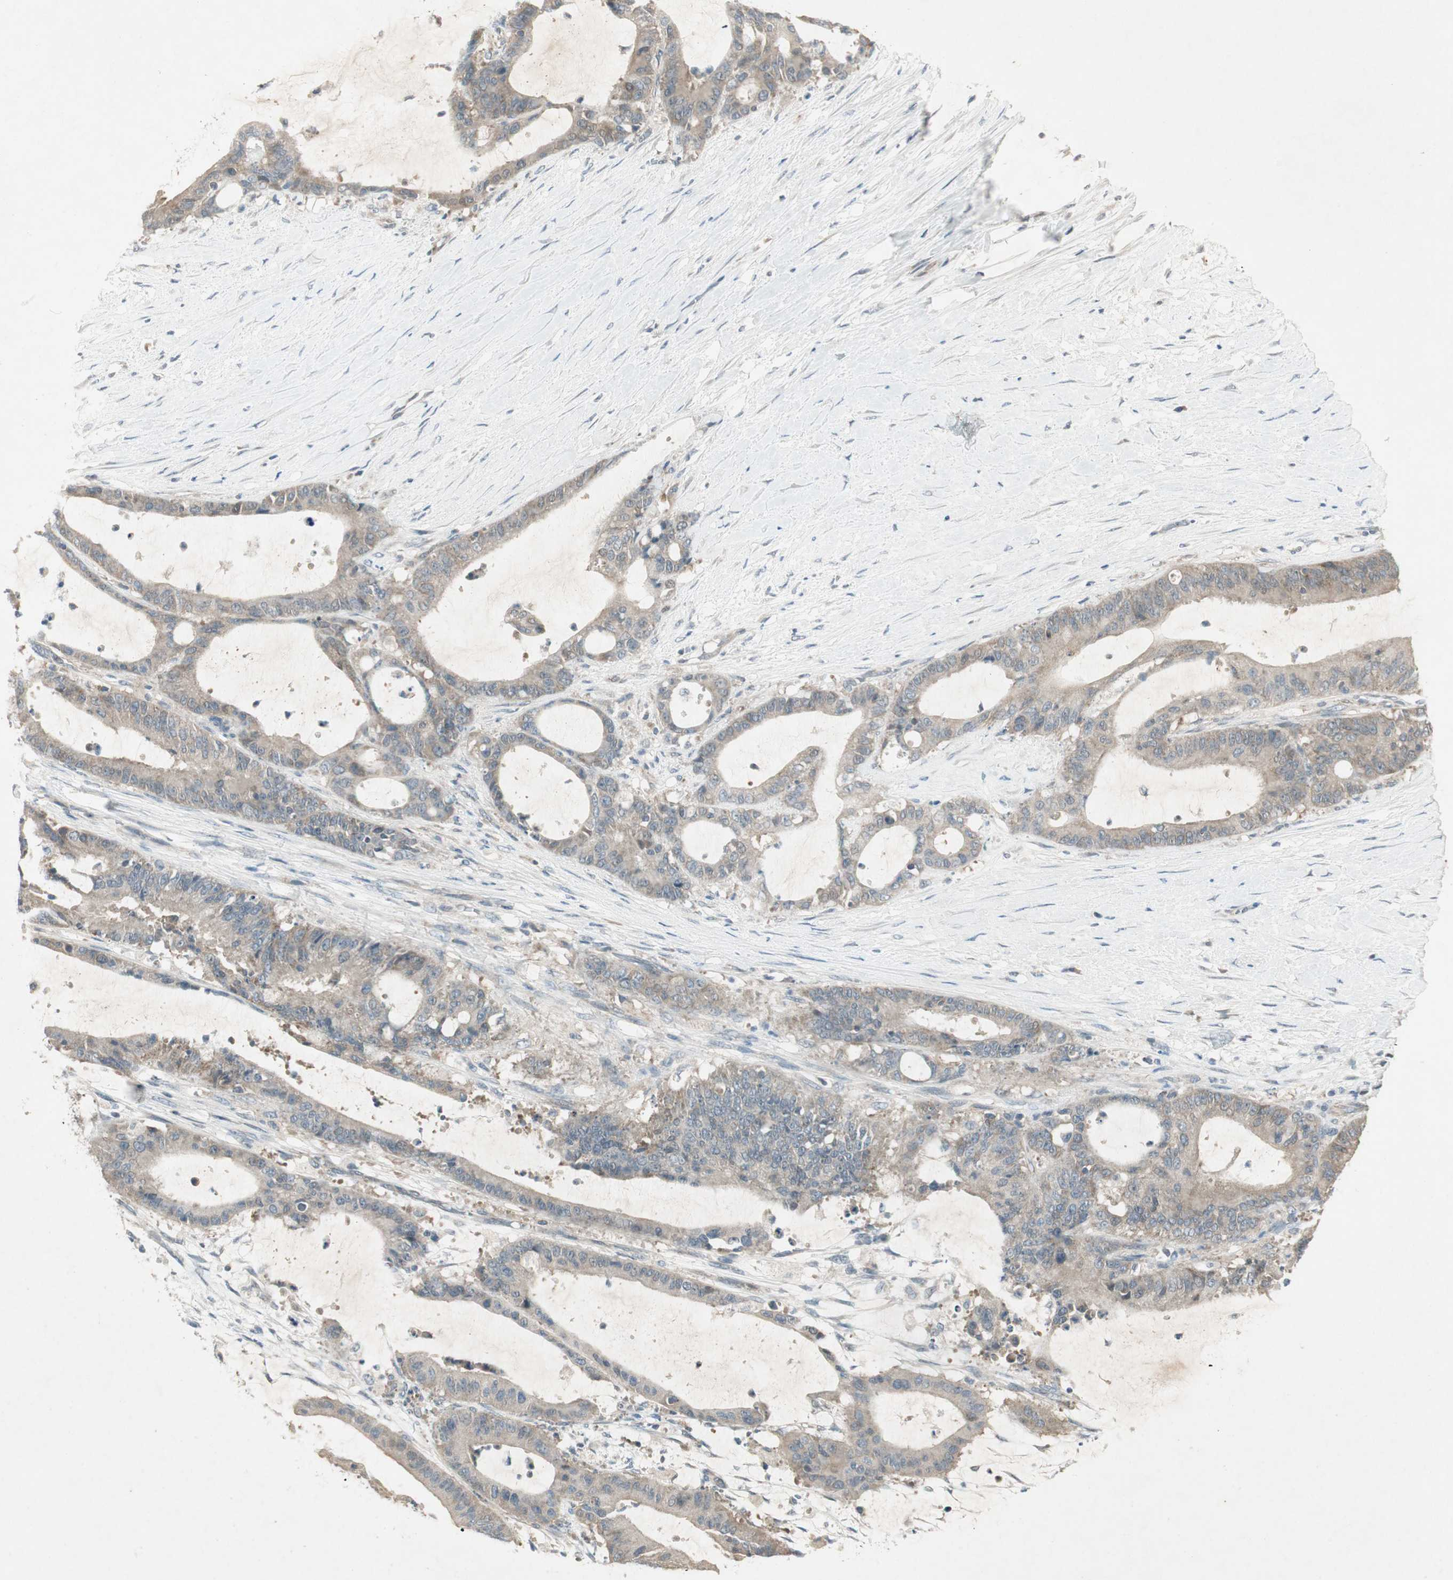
{"staining": {"intensity": "weak", "quantity": ">75%", "location": "cytoplasmic/membranous"}, "tissue": "liver cancer", "cell_type": "Tumor cells", "image_type": "cancer", "snomed": [{"axis": "morphology", "description": "Cholangiocarcinoma"}, {"axis": "topography", "description": "Liver"}], "caption": "Immunohistochemistry image of neoplastic tissue: liver cholangiocarcinoma stained using immunohistochemistry (IHC) displays low levels of weak protein expression localized specifically in the cytoplasmic/membranous of tumor cells, appearing as a cytoplasmic/membranous brown color.", "gene": "USP2", "patient": {"sex": "female", "age": 73}}